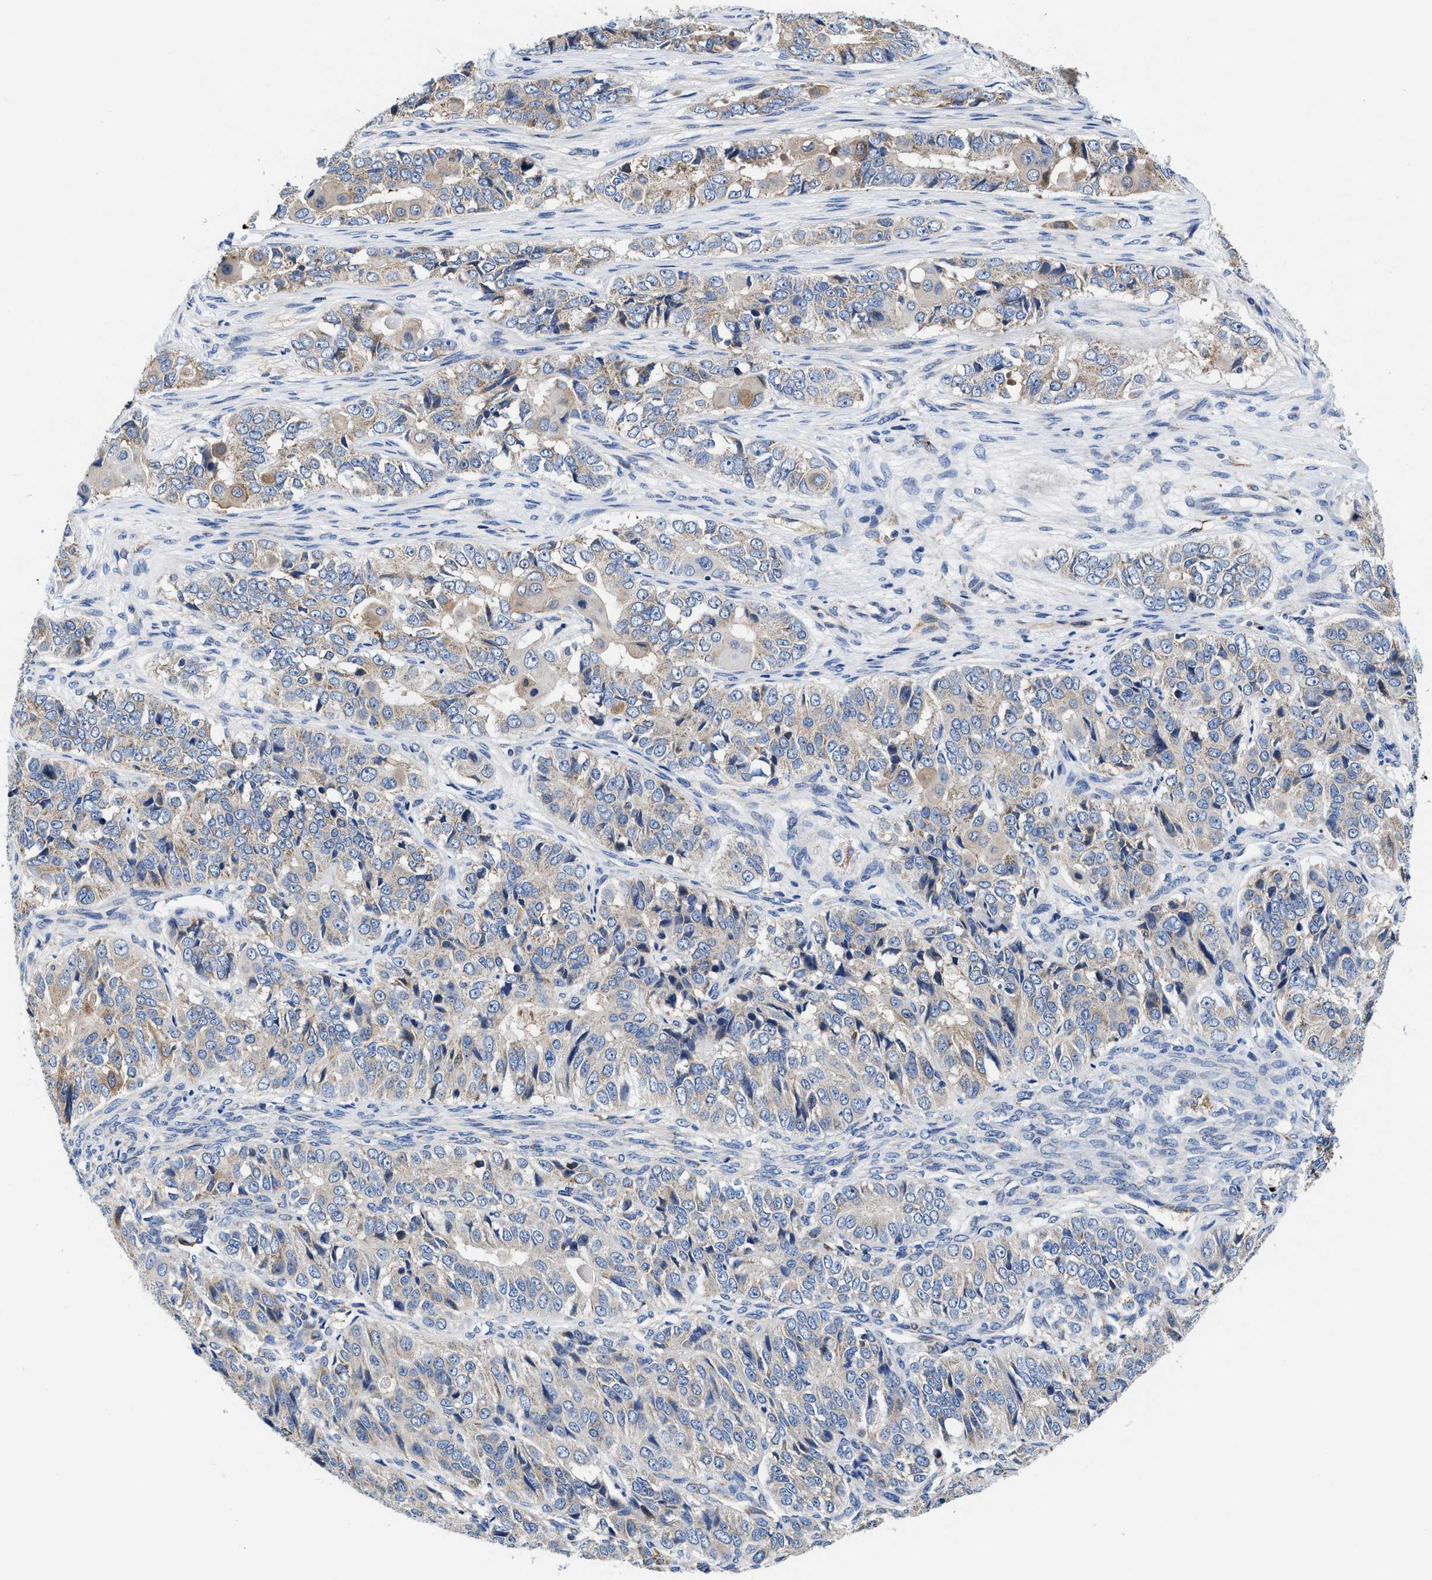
{"staining": {"intensity": "weak", "quantity": "25%-75%", "location": "cytoplasmic/membranous"}, "tissue": "ovarian cancer", "cell_type": "Tumor cells", "image_type": "cancer", "snomed": [{"axis": "morphology", "description": "Carcinoma, endometroid"}, {"axis": "topography", "description": "Ovary"}], "caption": "A micrograph of human ovarian cancer (endometroid carcinoma) stained for a protein shows weak cytoplasmic/membranous brown staining in tumor cells.", "gene": "TMEM30A", "patient": {"sex": "female", "age": 51}}